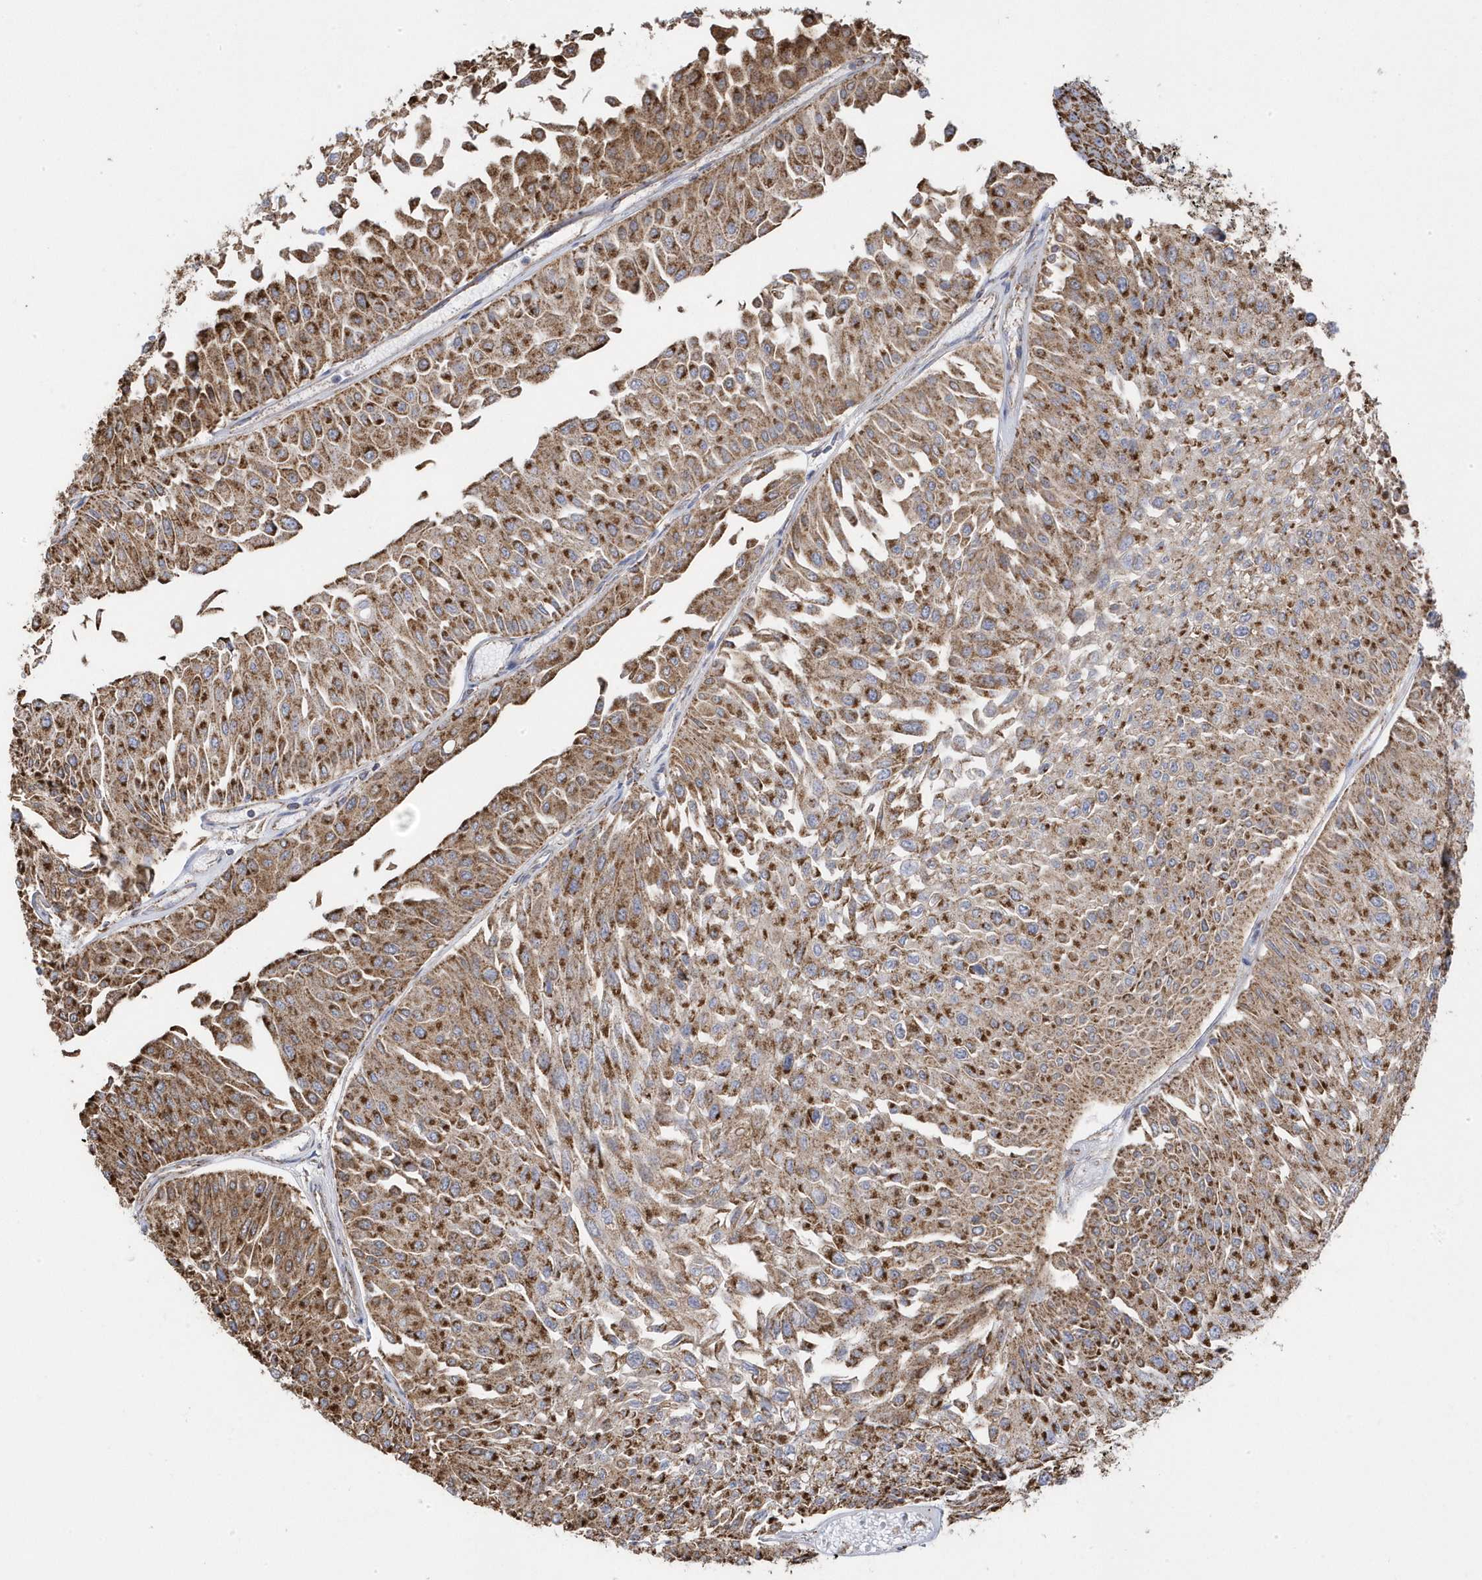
{"staining": {"intensity": "moderate", "quantity": ">75%", "location": "cytoplasmic/membranous"}, "tissue": "urothelial cancer", "cell_type": "Tumor cells", "image_type": "cancer", "snomed": [{"axis": "morphology", "description": "Urothelial carcinoma, Low grade"}, {"axis": "topography", "description": "Urinary bladder"}], "caption": "The micrograph reveals staining of urothelial carcinoma (low-grade), revealing moderate cytoplasmic/membranous protein staining (brown color) within tumor cells. (DAB IHC, brown staining for protein, blue staining for nuclei).", "gene": "GTPBP8", "patient": {"sex": "male", "age": 67}}